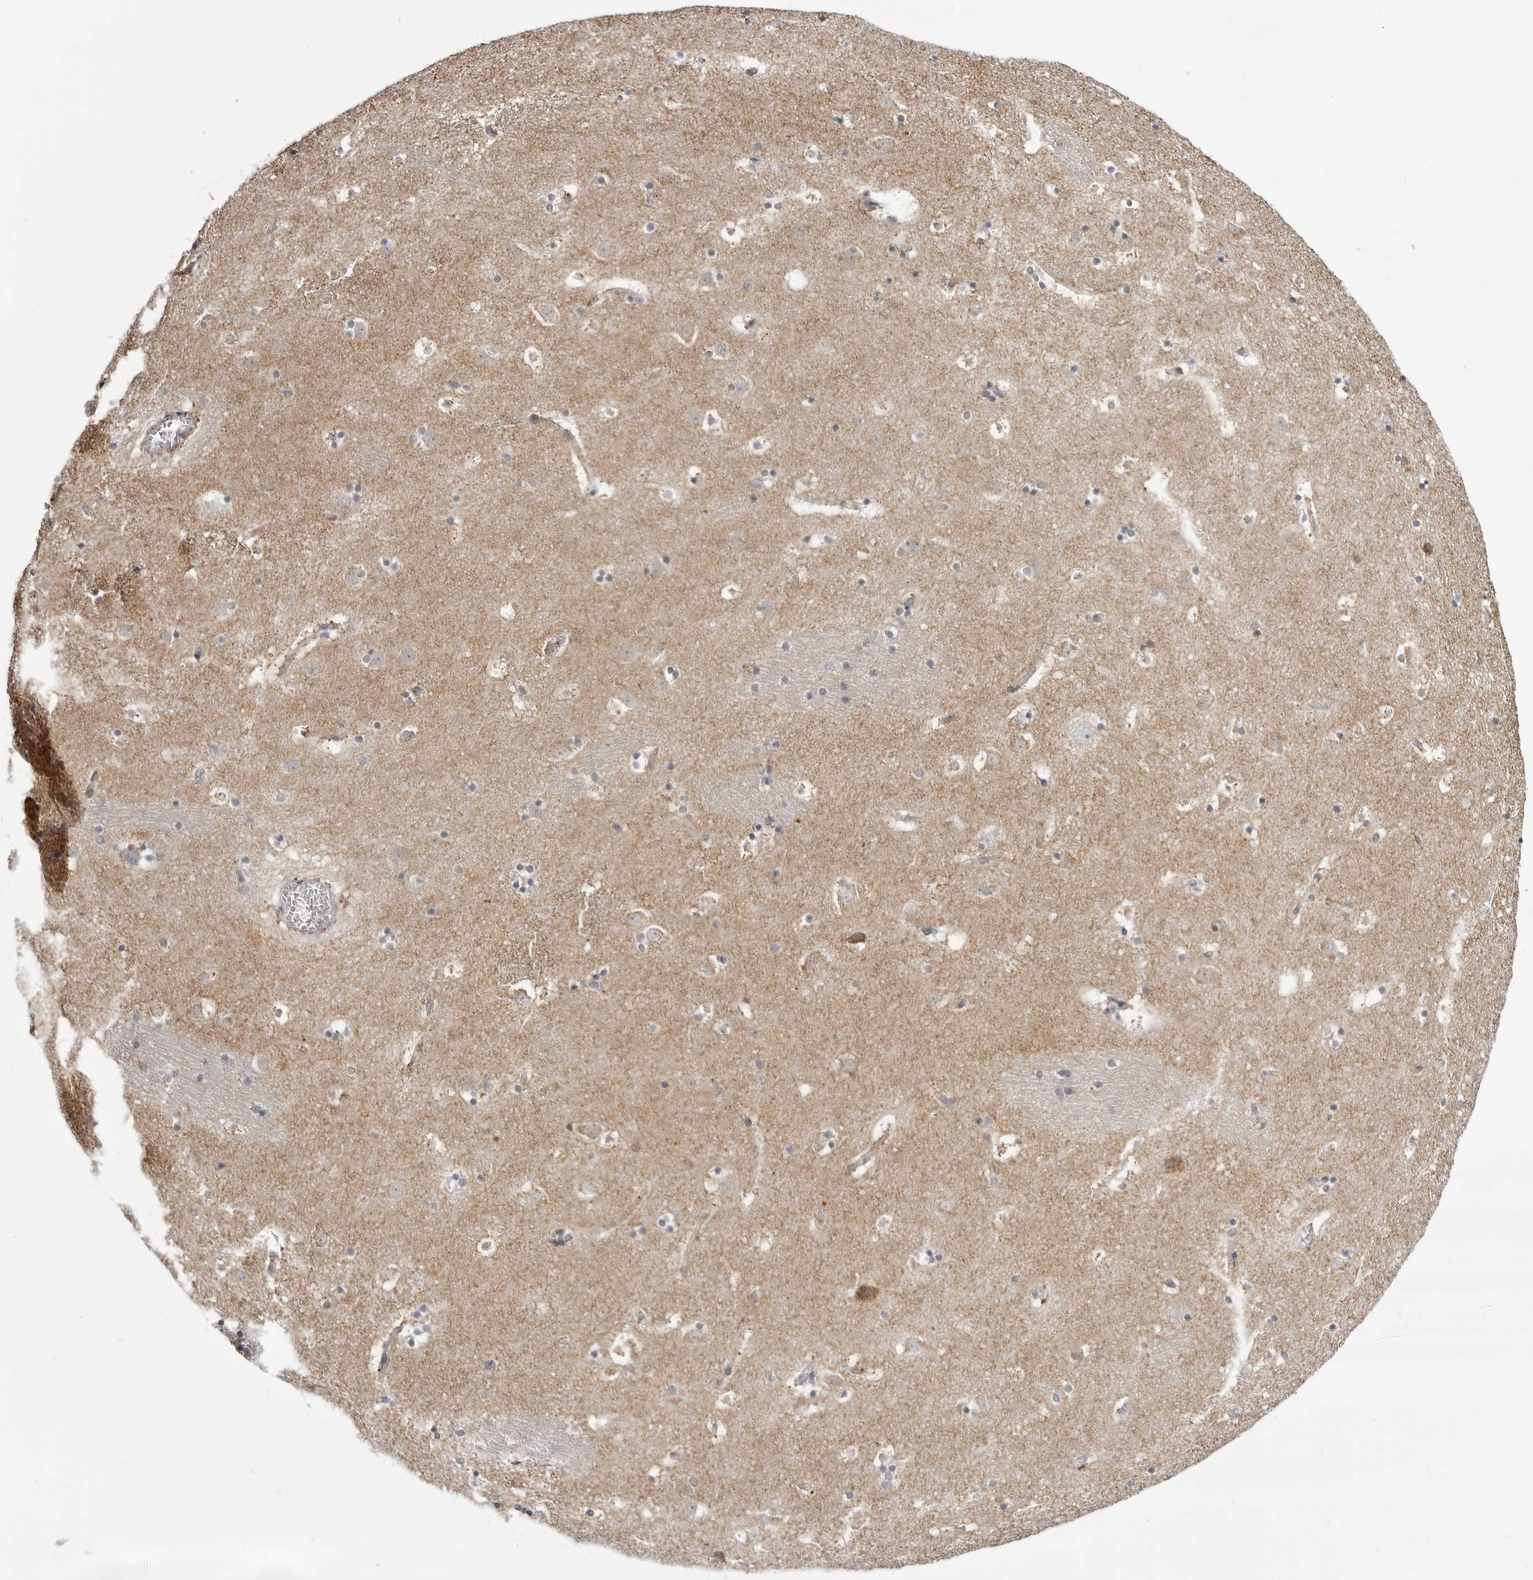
{"staining": {"intensity": "weak", "quantity": "<25%", "location": "cytoplasmic/membranous"}, "tissue": "caudate", "cell_type": "Glial cells", "image_type": "normal", "snomed": [{"axis": "morphology", "description": "Normal tissue, NOS"}, {"axis": "topography", "description": "Lateral ventricle wall"}], "caption": "IHC photomicrograph of unremarkable human caudate stained for a protein (brown), which displays no staining in glial cells. (Immunohistochemistry (ihc), brightfield microscopy, high magnification).", "gene": "FH", "patient": {"sex": "male", "age": 45}}